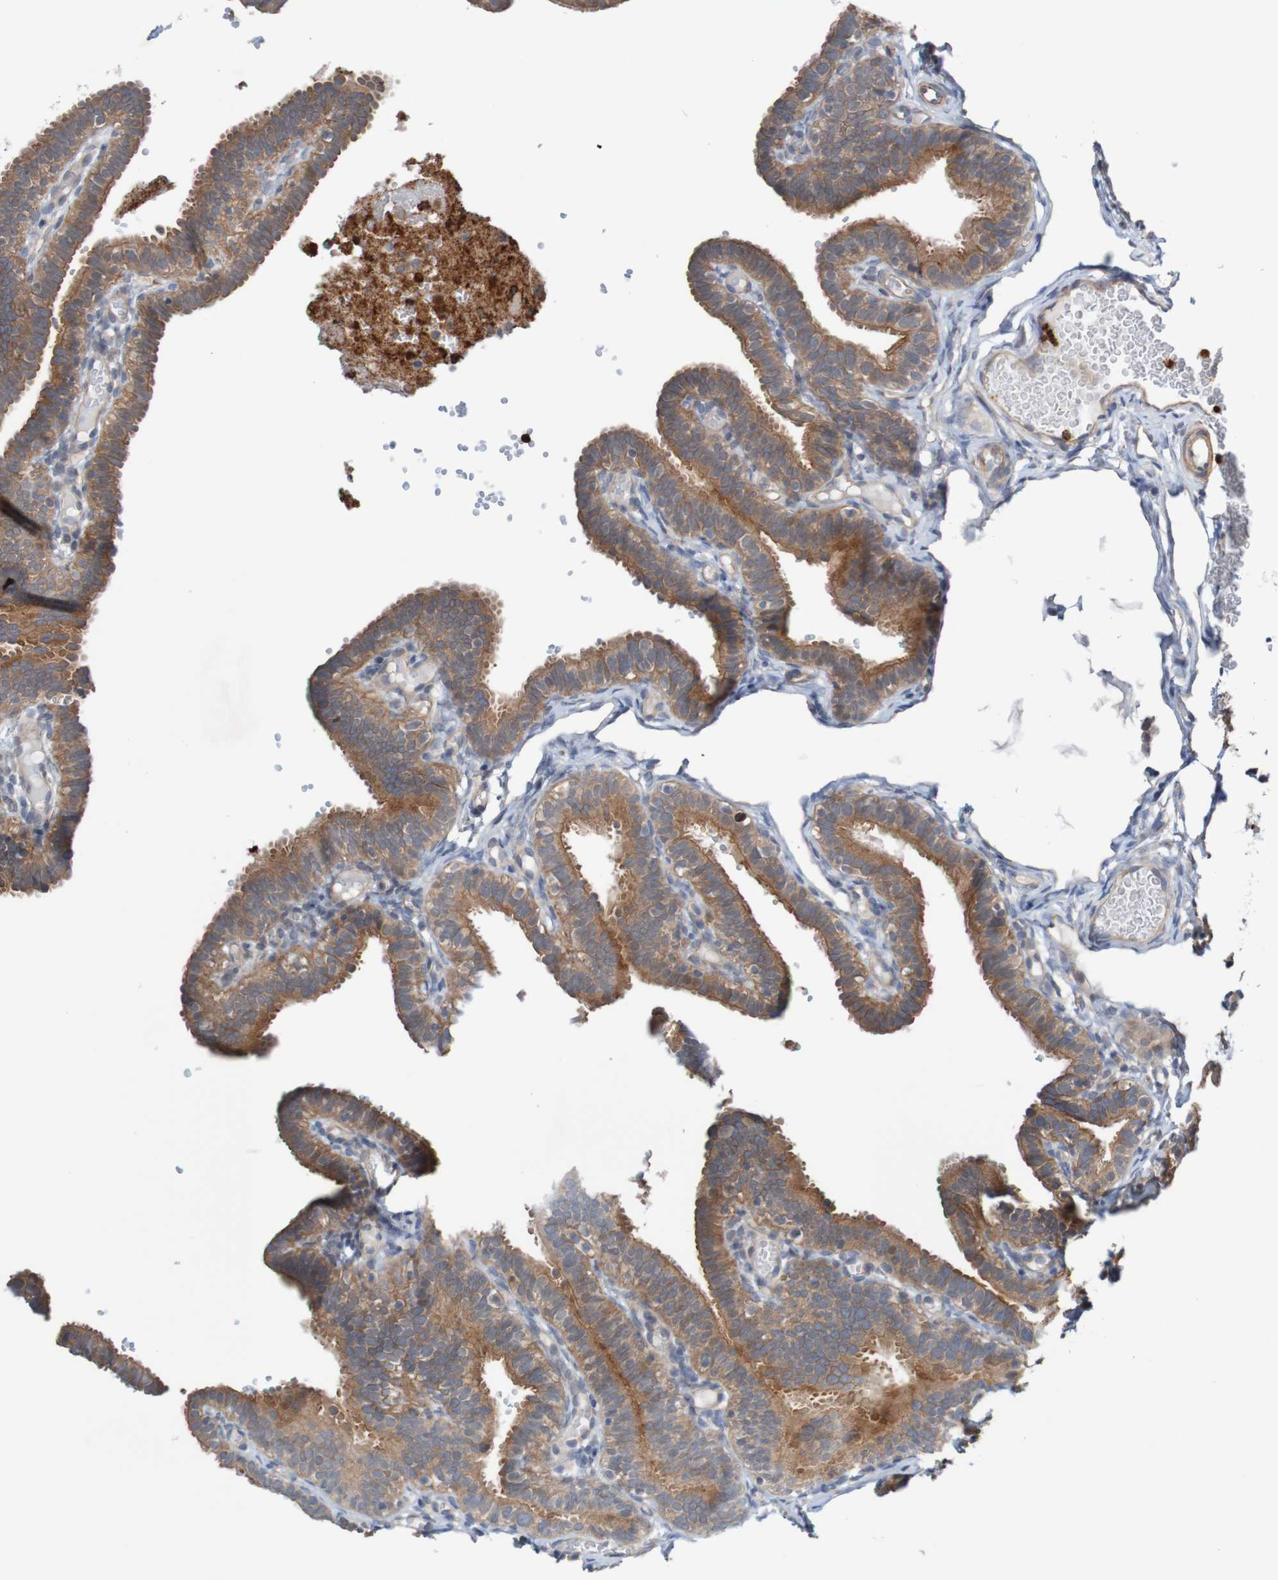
{"staining": {"intensity": "moderate", "quantity": ">75%", "location": "cytoplasmic/membranous"}, "tissue": "fallopian tube", "cell_type": "Glandular cells", "image_type": "normal", "snomed": [{"axis": "morphology", "description": "Normal tissue, NOS"}, {"axis": "topography", "description": "Fallopian tube"}, {"axis": "topography", "description": "Placenta"}], "caption": "Moderate cytoplasmic/membranous protein positivity is appreciated in about >75% of glandular cells in fallopian tube.", "gene": "ST8SIA6", "patient": {"sex": "female", "age": 34}}